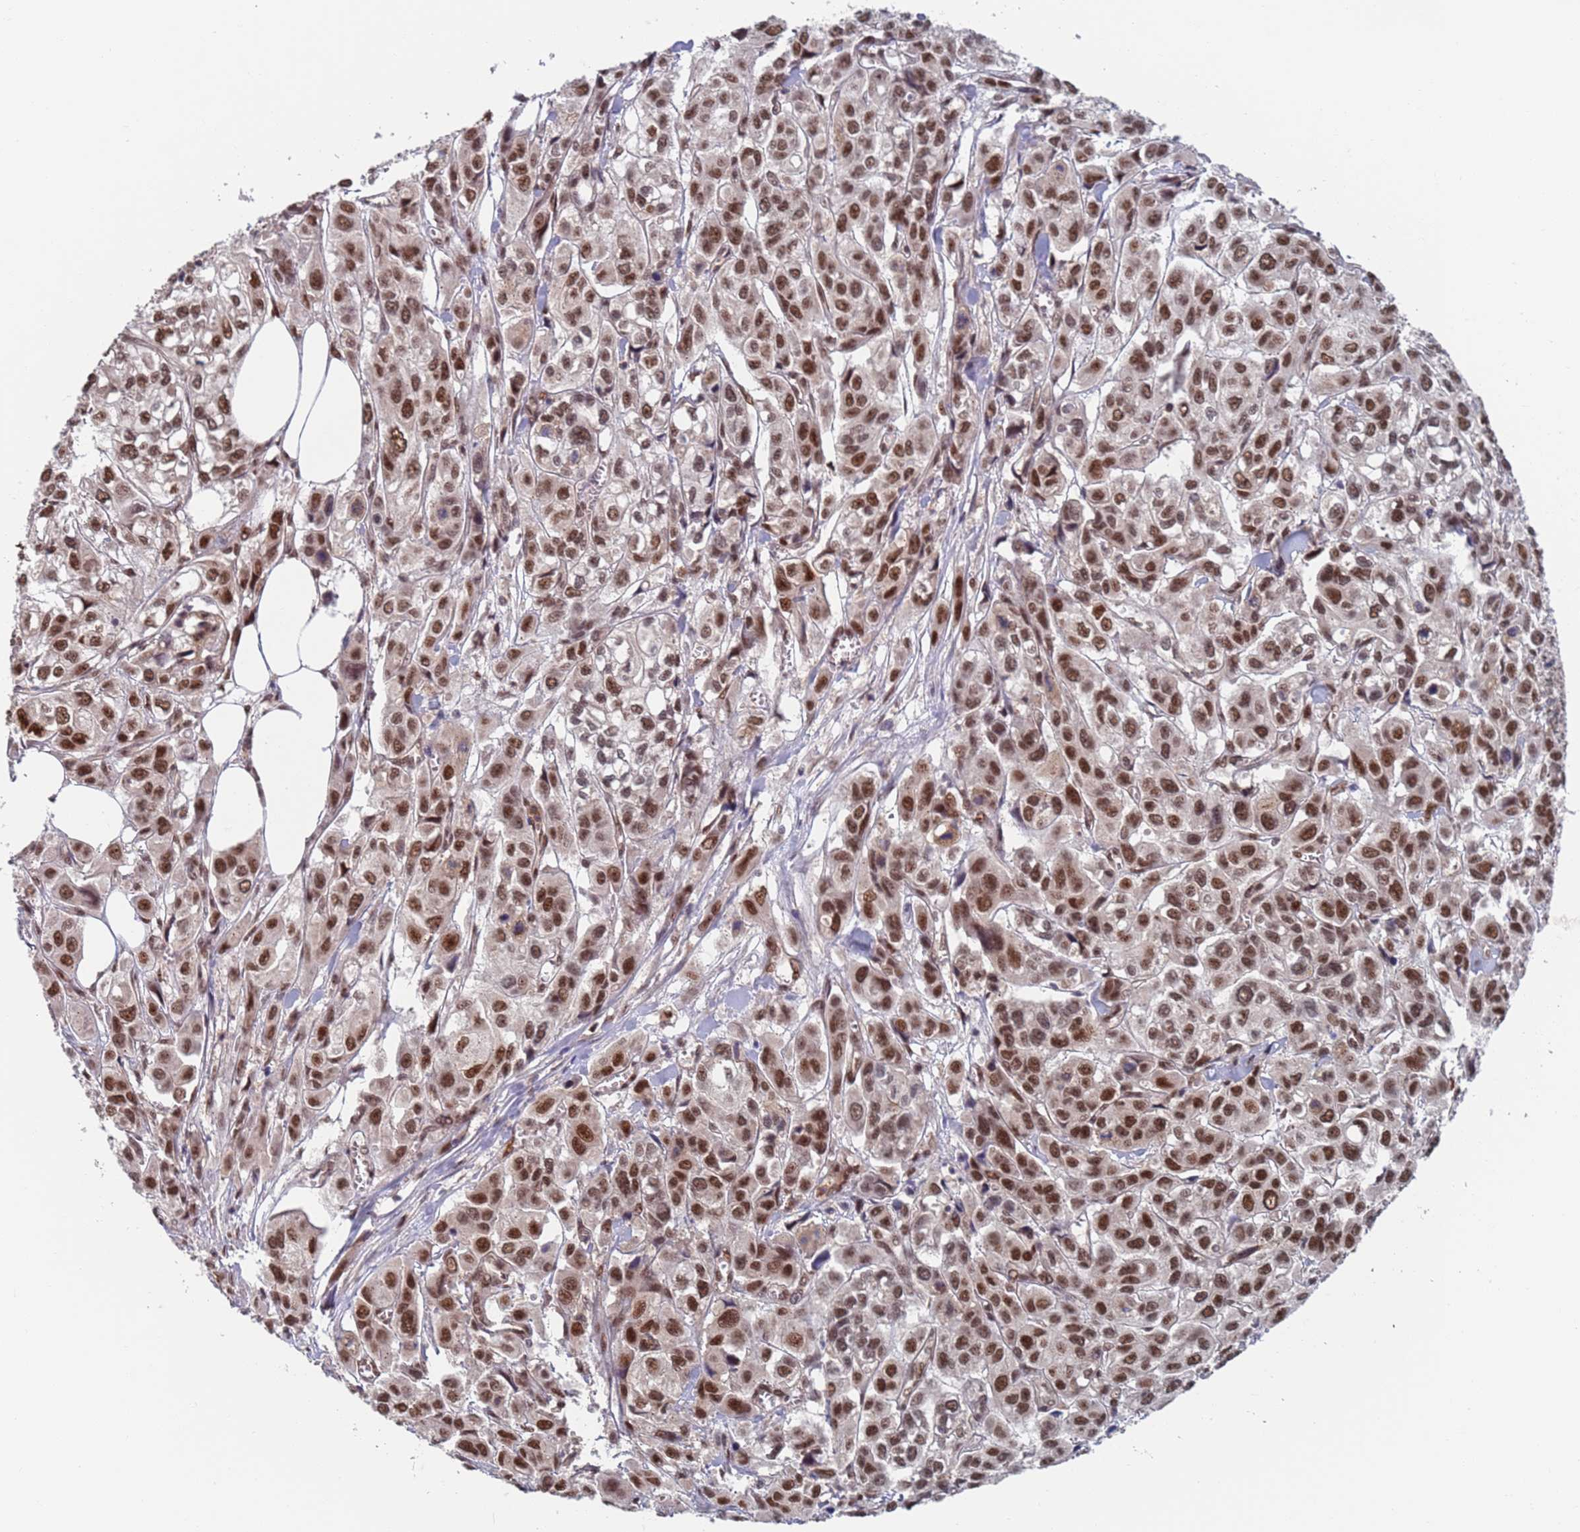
{"staining": {"intensity": "moderate", "quantity": ">75%", "location": "nuclear"}, "tissue": "urothelial cancer", "cell_type": "Tumor cells", "image_type": "cancer", "snomed": [{"axis": "morphology", "description": "Urothelial carcinoma, High grade"}, {"axis": "topography", "description": "Urinary bladder"}], "caption": "Immunohistochemical staining of urothelial cancer demonstrates medium levels of moderate nuclear staining in about >75% of tumor cells. (DAB IHC, brown staining for protein, blue staining for nuclei).", "gene": "RPP25", "patient": {"sex": "male", "age": 67}}